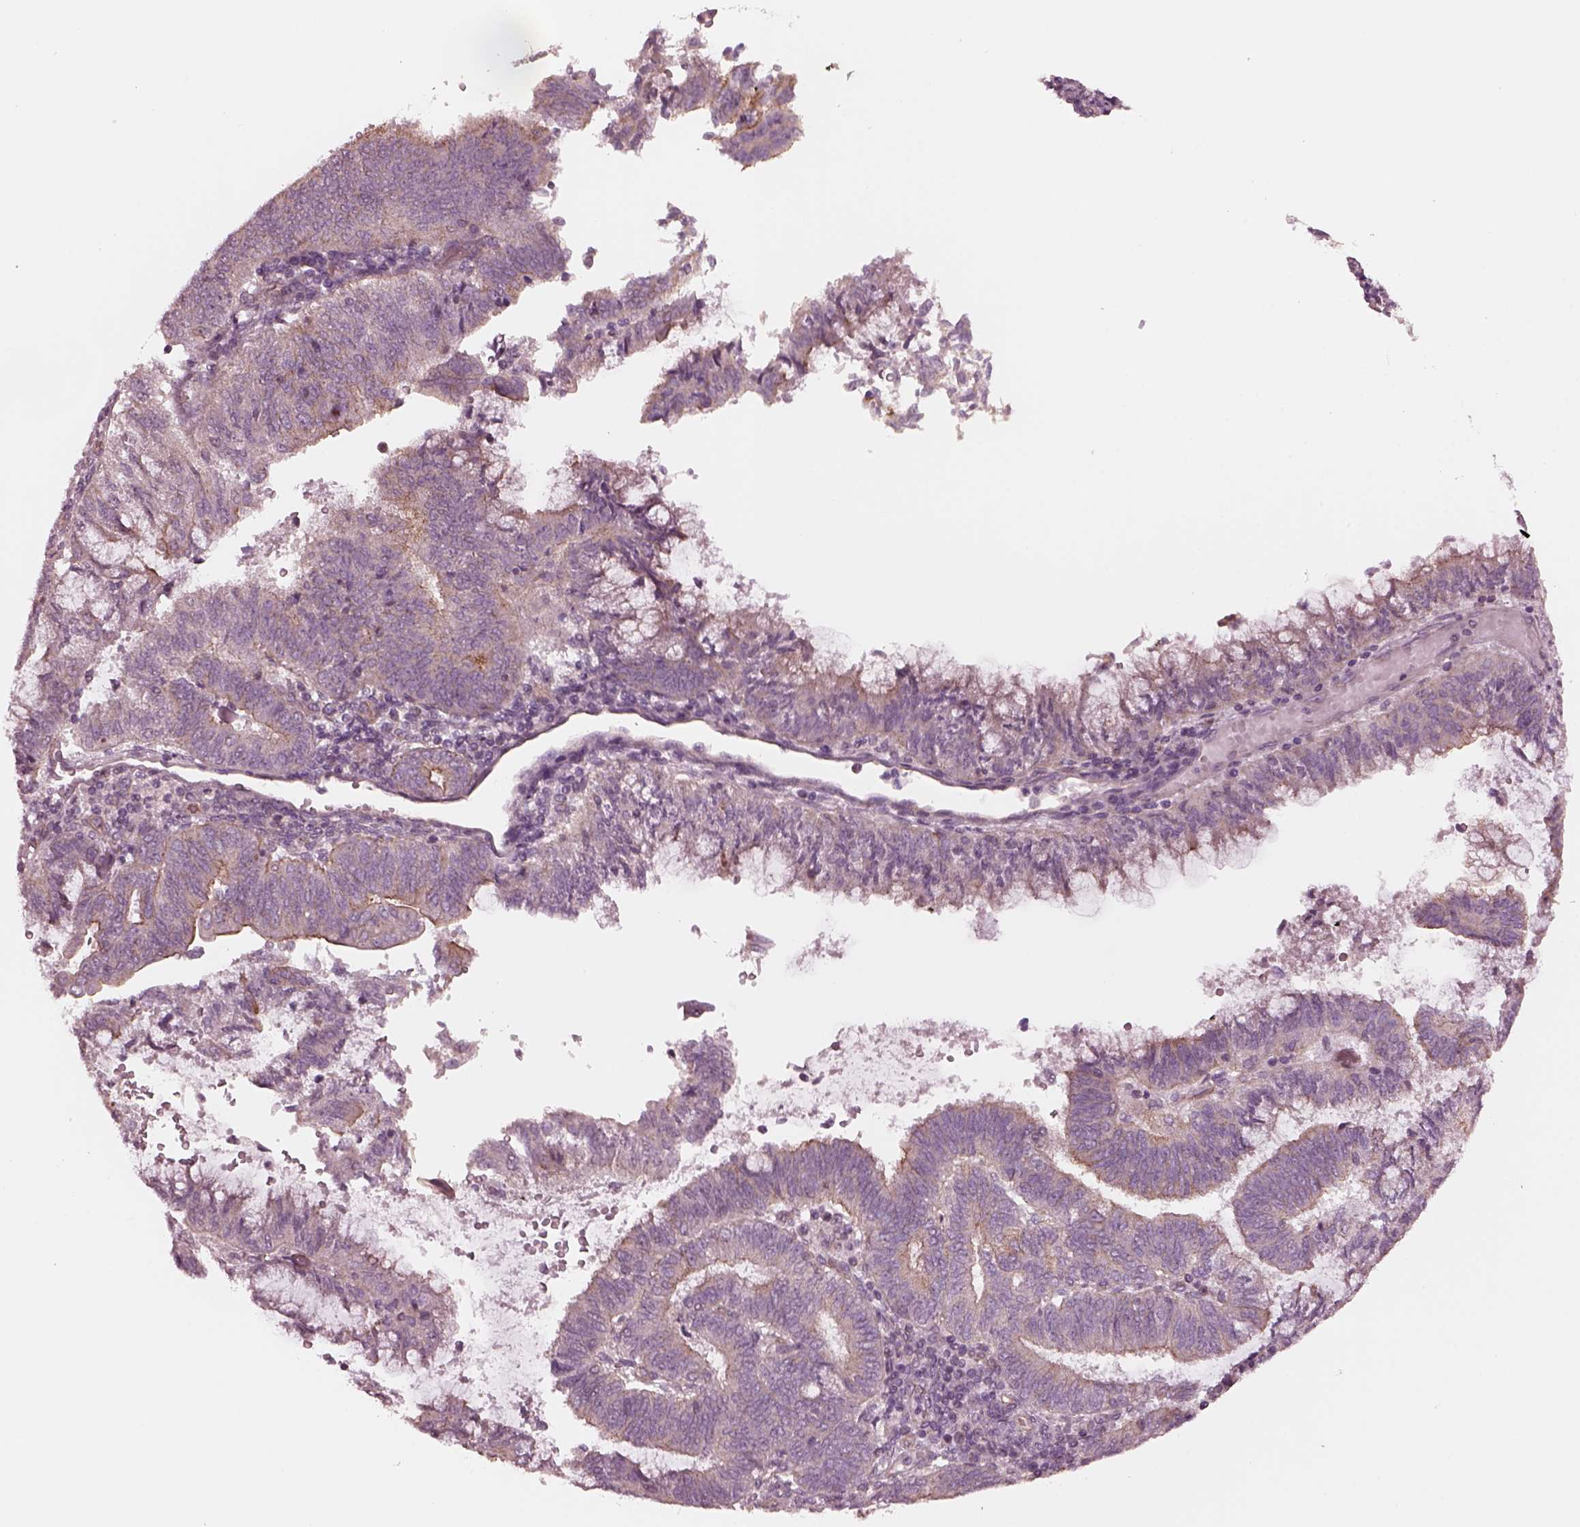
{"staining": {"intensity": "moderate", "quantity": "<25%", "location": "cytoplasmic/membranous"}, "tissue": "endometrial cancer", "cell_type": "Tumor cells", "image_type": "cancer", "snomed": [{"axis": "morphology", "description": "Adenocarcinoma, NOS"}, {"axis": "topography", "description": "Endometrium"}], "caption": "Endometrial adenocarcinoma stained for a protein (brown) shows moderate cytoplasmic/membranous positive positivity in approximately <25% of tumor cells.", "gene": "ODAD1", "patient": {"sex": "female", "age": 65}}